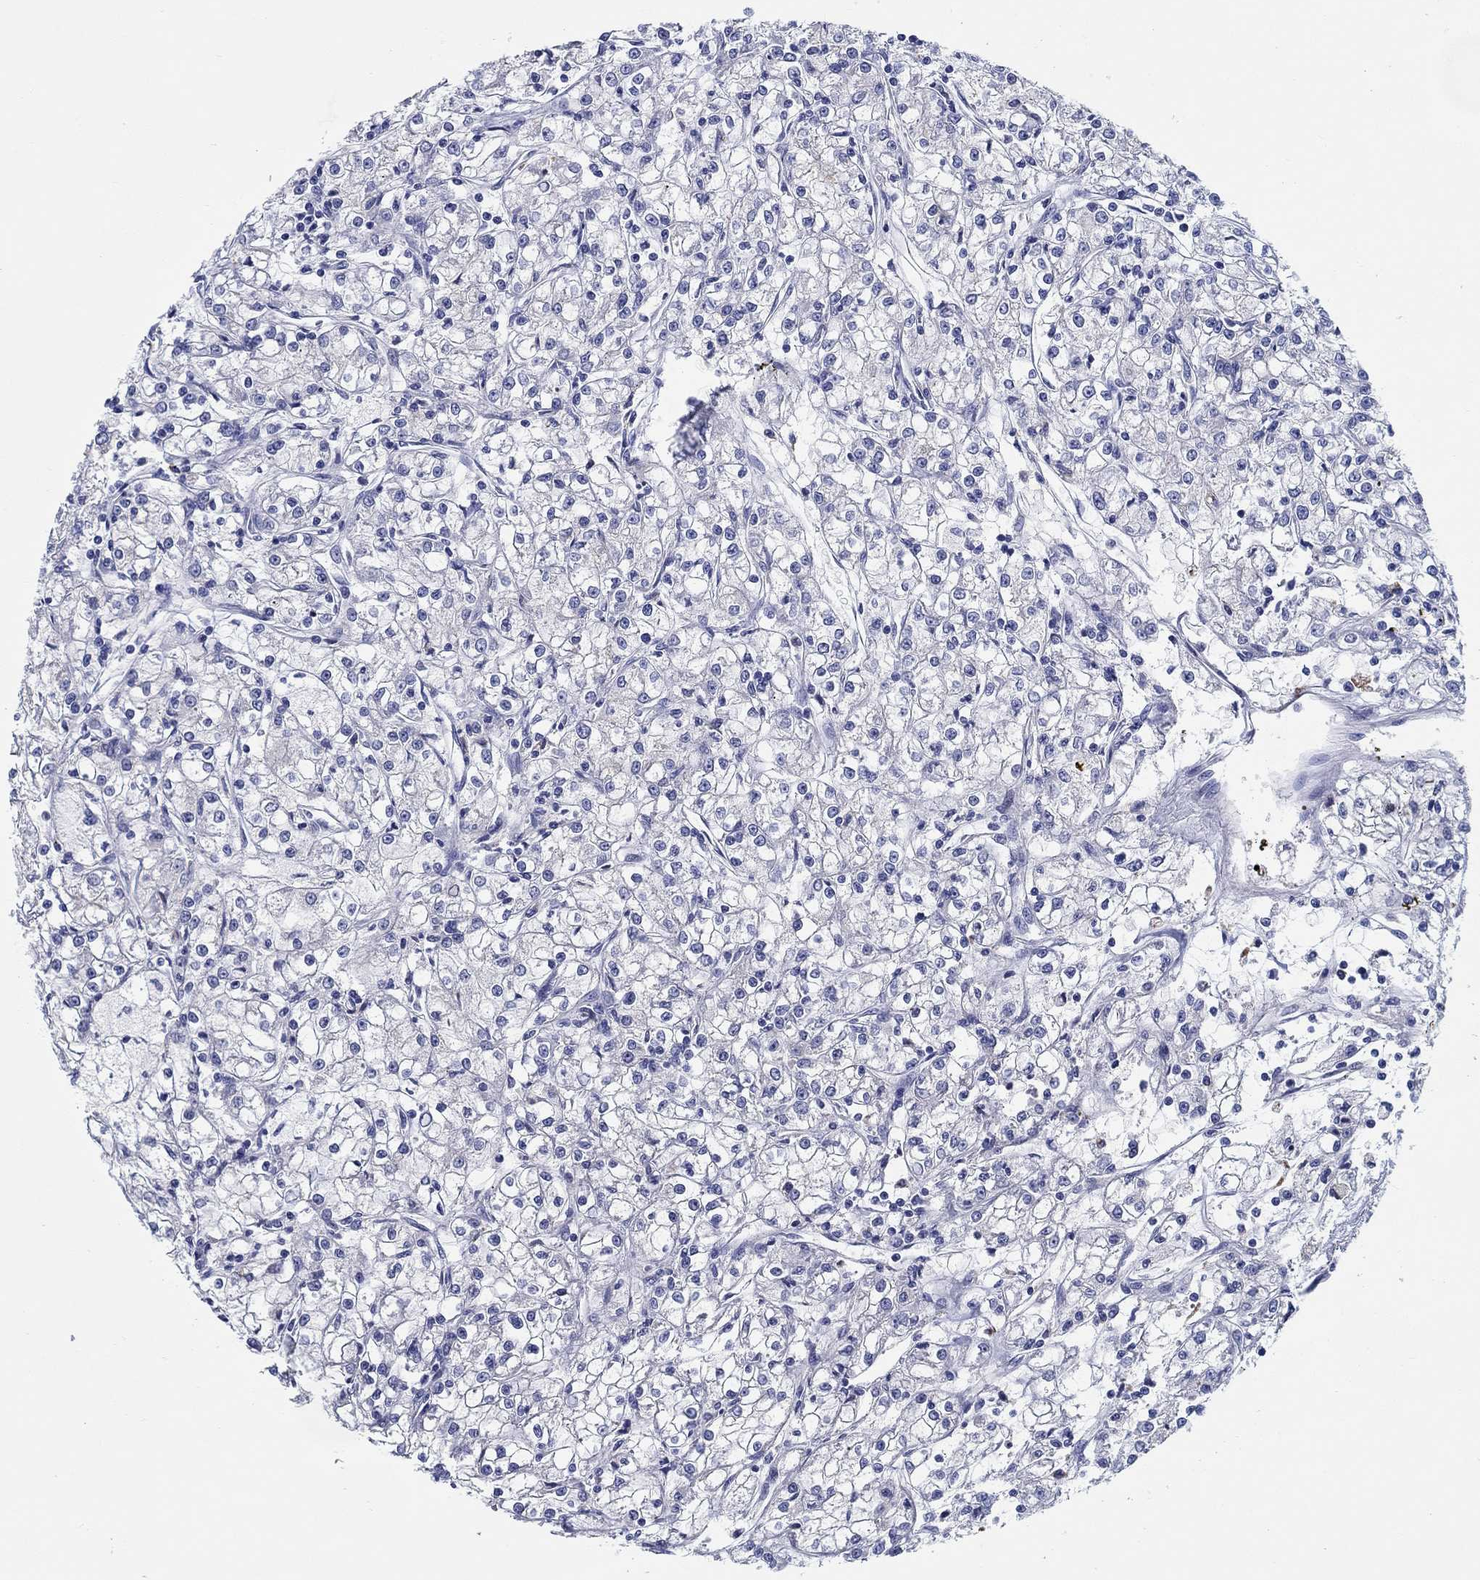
{"staining": {"intensity": "negative", "quantity": "none", "location": "none"}, "tissue": "renal cancer", "cell_type": "Tumor cells", "image_type": "cancer", "snomed": [{"axis": "morphology", "description": "Adenocarcinoma, NOS"}, {"axis": "topography", "description": "Kidney"}], "caption": "Immunohistochemistry (IHC) histopathology image of renal cancer (adenocarcinoma) stained for a protein (brown), which displays no staining in tumor cells.", "gene": "RAP1GAP", "patient": {"sex": "female", "age": 59}}